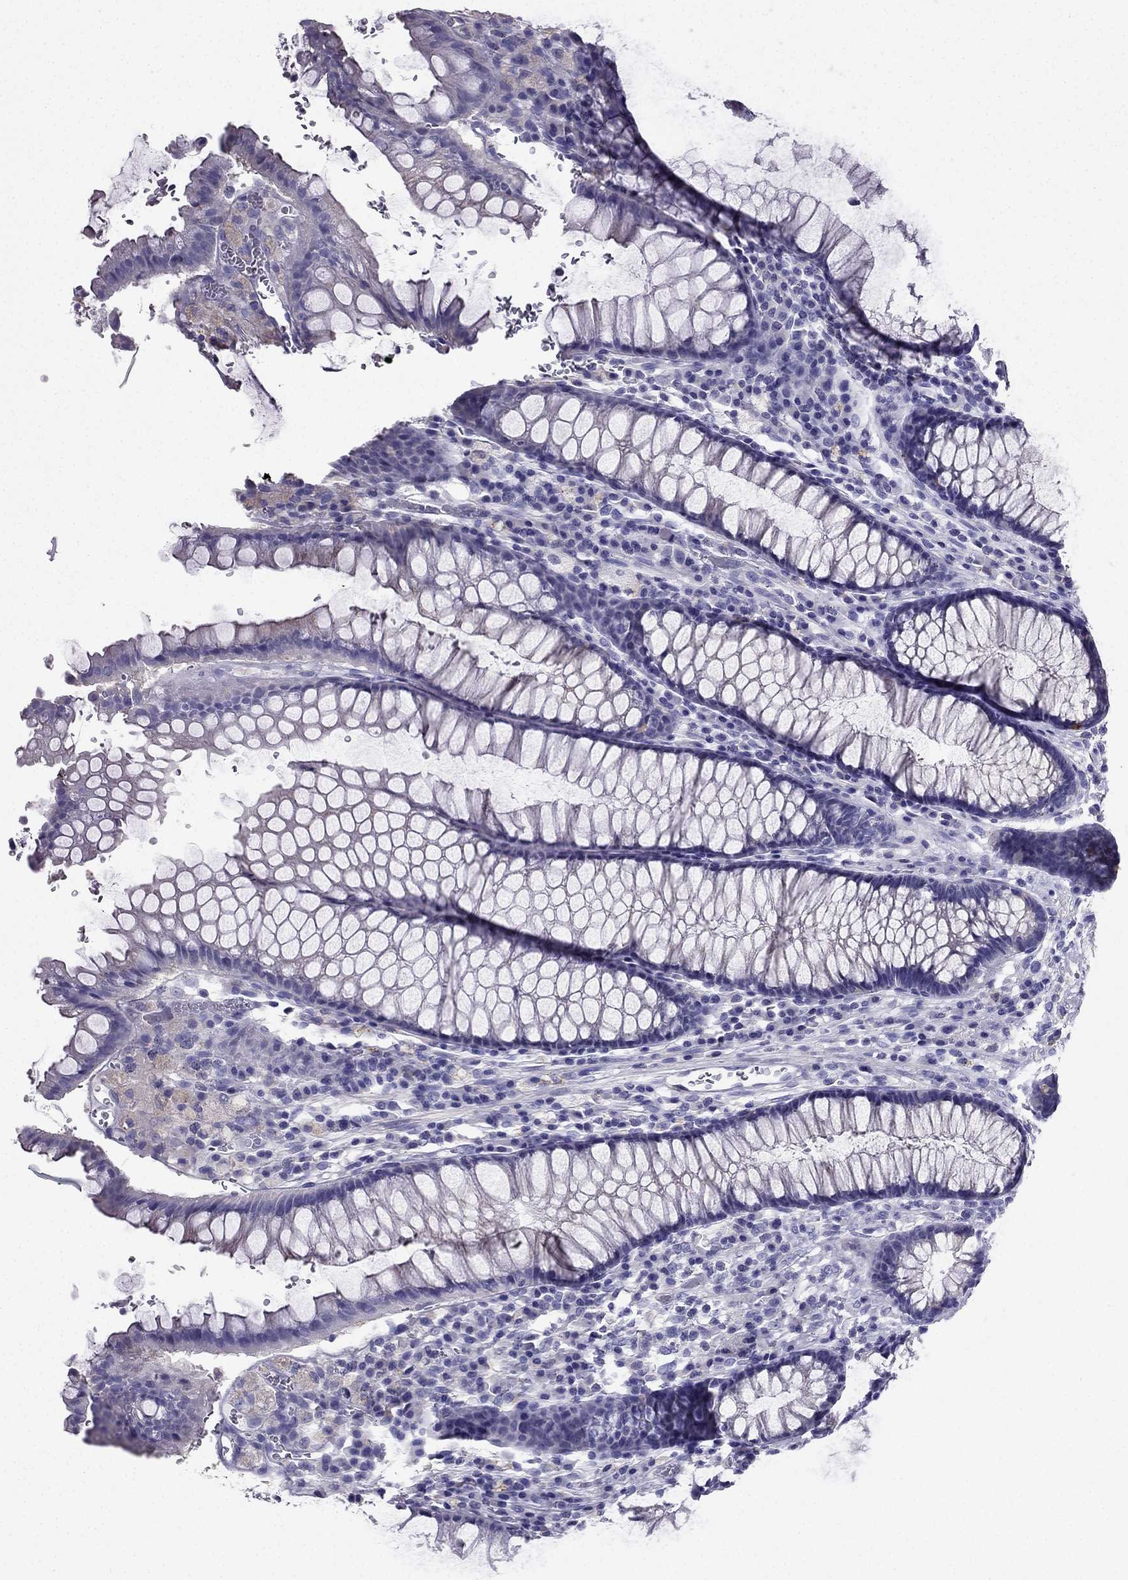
{"staining": {"intensity": "negative", "quantity": "none", "location": "none"}, "tissue": "rectum", "cell_type": "Glandular cells", "image_type": "normal", "snomed": [{"axis": "morphology", "description": "Normal tissue, NOS"}, {"axis": "topography", "description": "Rectum"}], "caption": "This micrograph is of benign rectum stained with immunohistochemistry to label a protein in brown with the nuclei are counter-stained blue. There is no expression in glandular cells.", "gene": "PTH", "patient": {"sex": "female", "age": 68}}